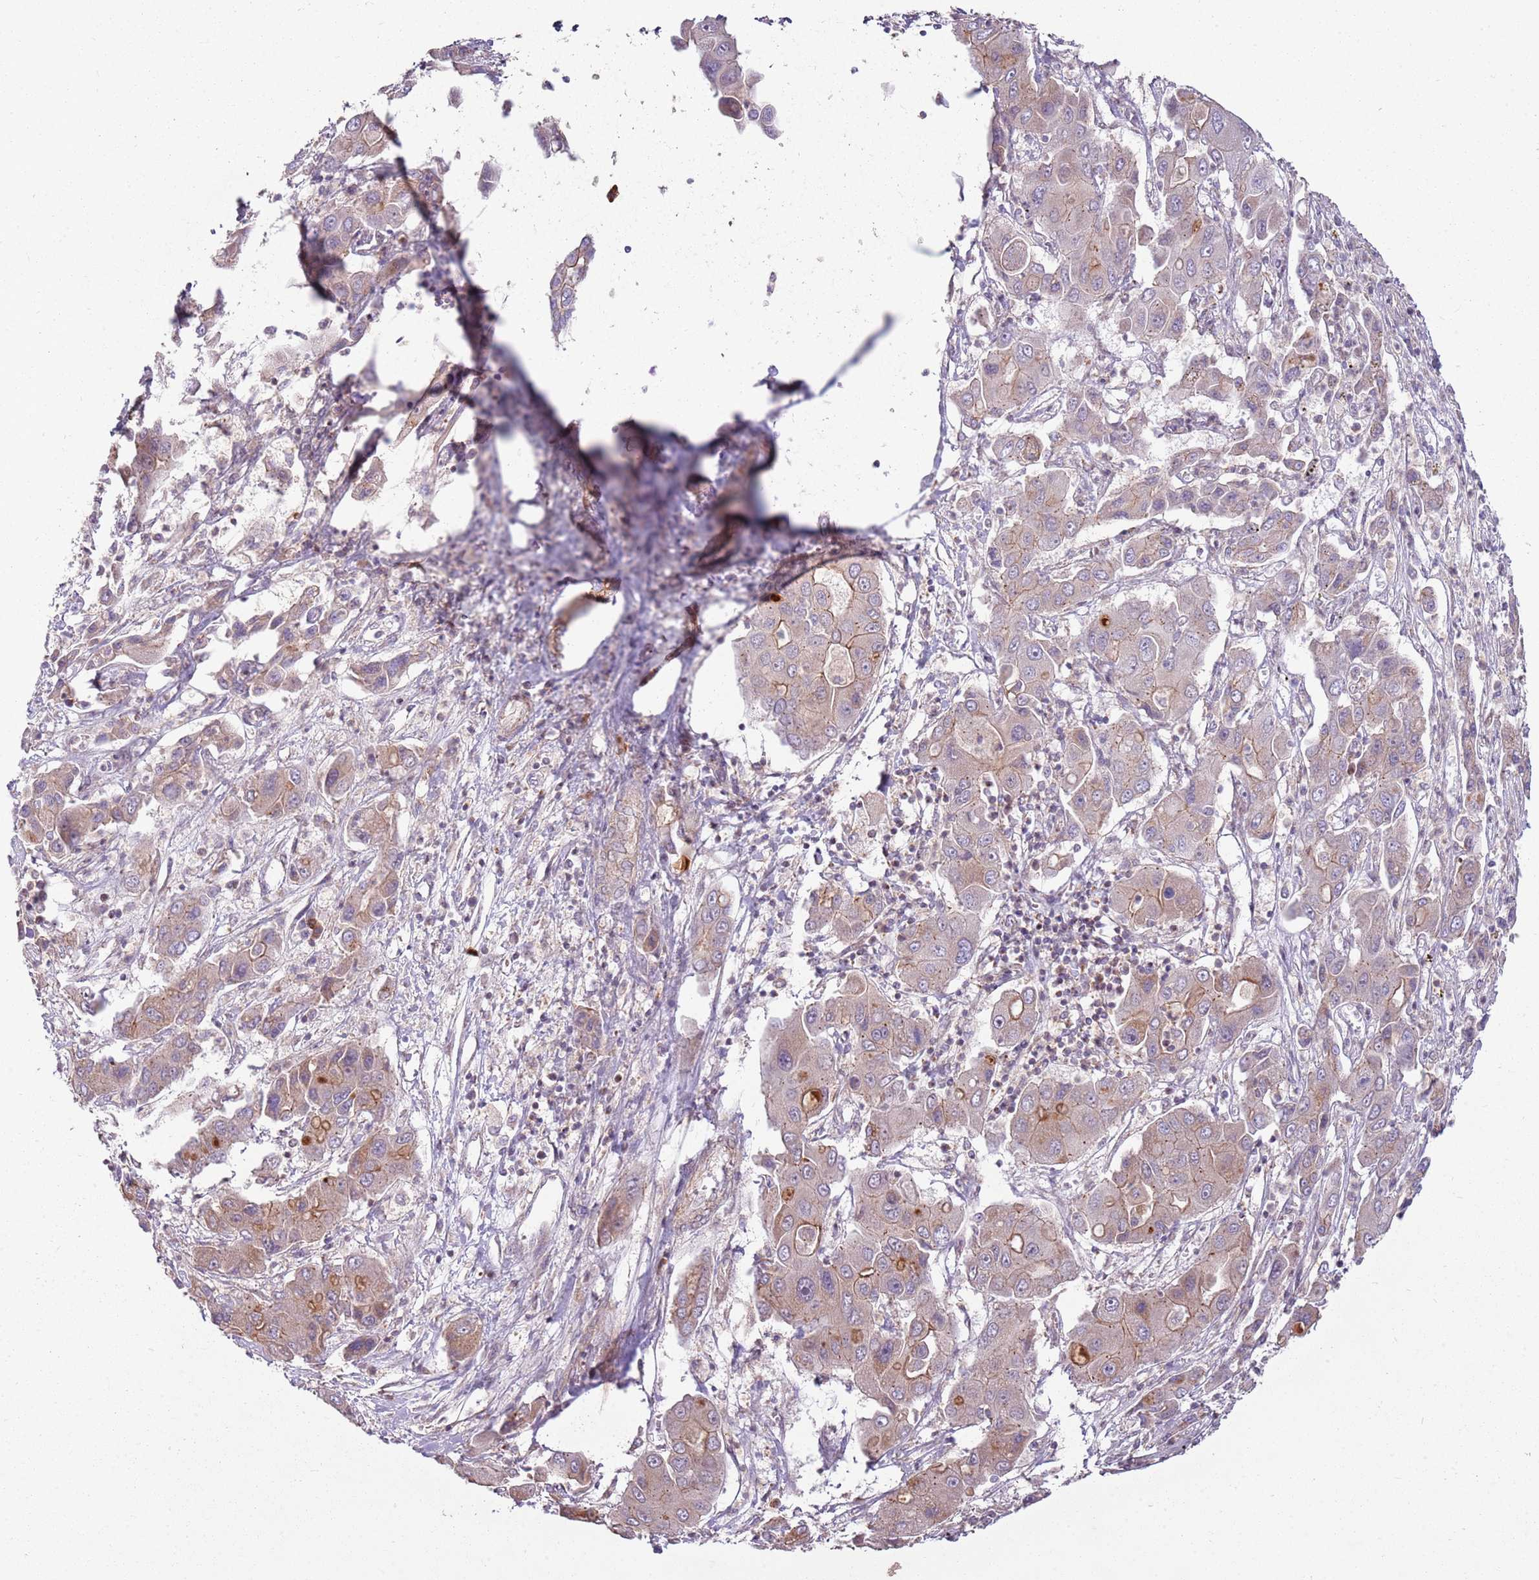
{"staining": {"intensity": "weak", "quantity": "<25%", "location": "cytoplasmic/membranous"}, "tissue": "liver cancer", "cell_type": "Tumor cells", "image_type": "cancer", "snomed": [{"axis": "morphology", "description": "Cholangiocarcinoma"}, {"axis": "topography", "description": "Liver"}], "caption": "There is no significant positivity in tumor cells of liver cancer.", "gene": "SPATA31D1", "patient": {"sex": "male", "age": 67}}